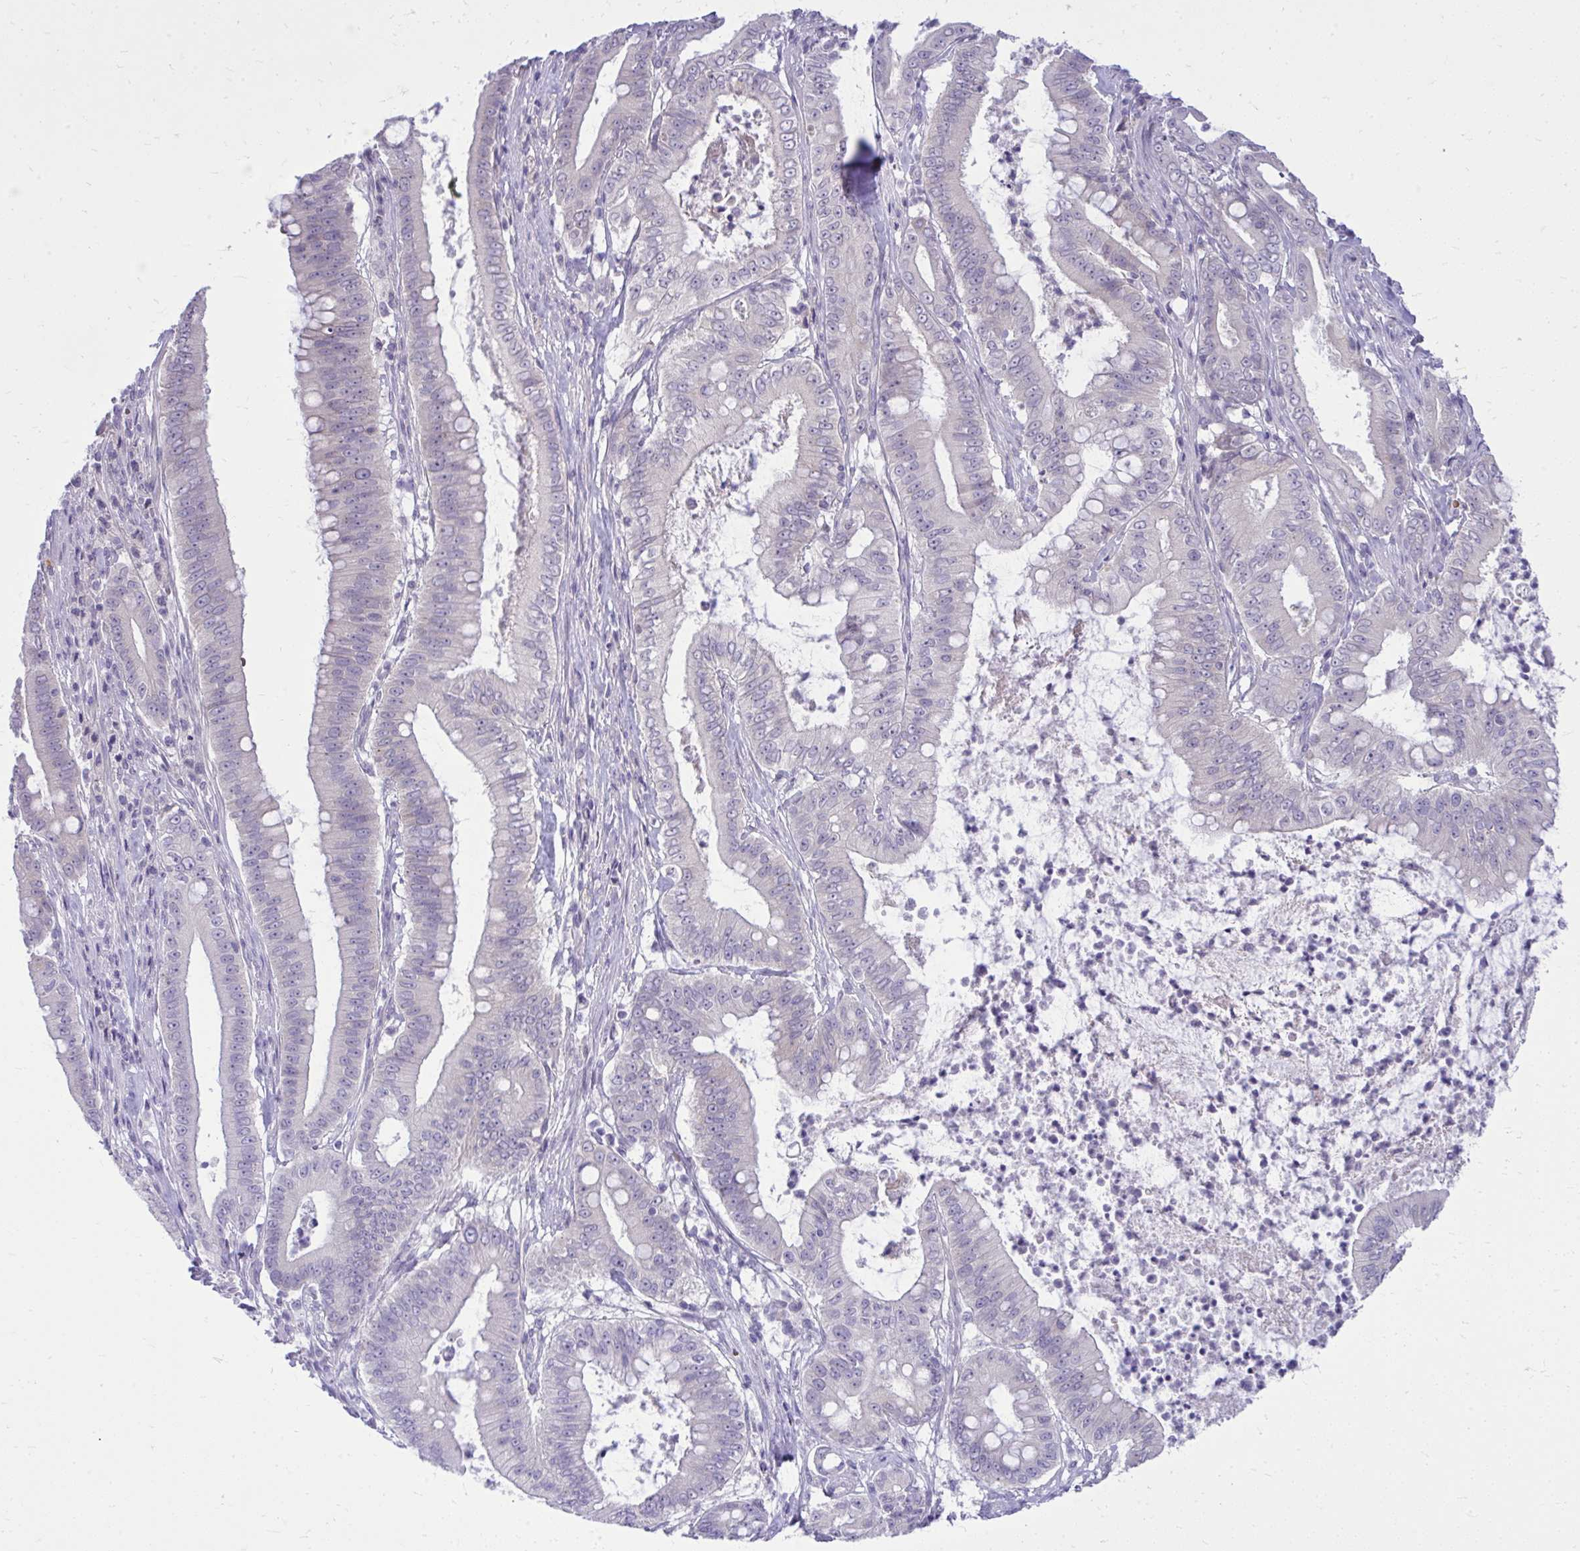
{"staining": {"intensity": "negative", "quantity": "none", "location": "none"}, "tissue": "pancreatic cancer", "cell_type": "Tumor cells", "image_type": "cancer", "snomed": [{"axis": "morphology", "description": "Adenocarcinoma, NOS"}, {"axis": "topography", "description": "Pancreas"}], "caption": "DAB (3,3'-diaminobenzidine) immunohistochemical staining of human adenocarcinoma (pancreatic) exhibits no significant positivity in tumor cells. Nuclei are stained in blue.", "gene": "DPY19L1", "patient": {"sex": "male", "age": 71}}